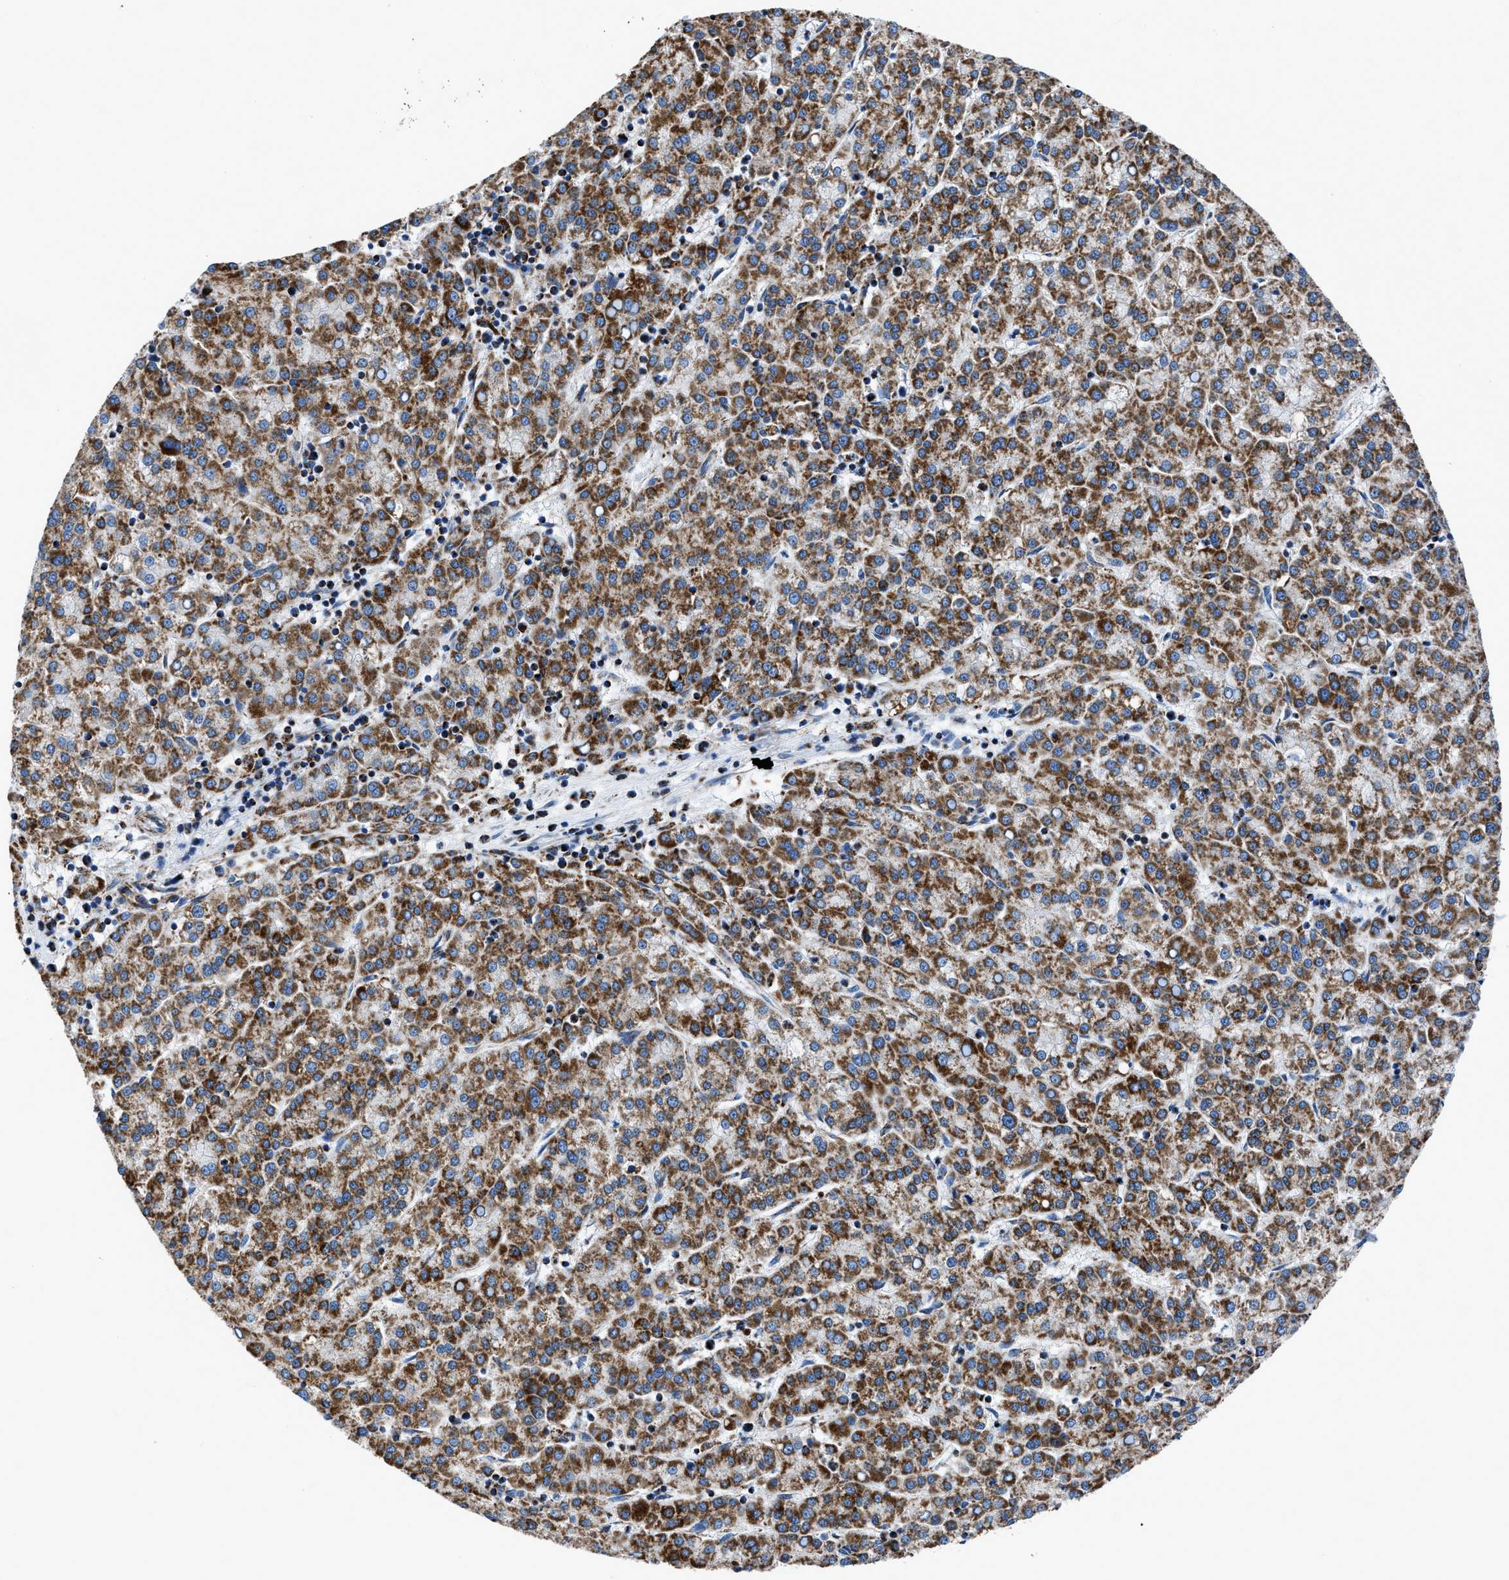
{"staining": {"intensity": "strong", "quantity": ">75%", "location": "cytoplasmic/membranous"}, "tissue": "liver cancer", "cell_type": "Tumor cells", "image_type": "cancer", "snomed": [{"axis": "morphology", "description": "Carcinoma, Hepatocellular, NOS"}, {"axis": "topography", "description": "Liver"}], "caption": "This is an image of immunohistochemistry staining of hepatocellular carcinoma (liver), which shows strong expression in the cytoplasmic/membranous of tumor cells.", "gene": "ZDHHC3", "patient": {"sex": "female", "age": 58}}